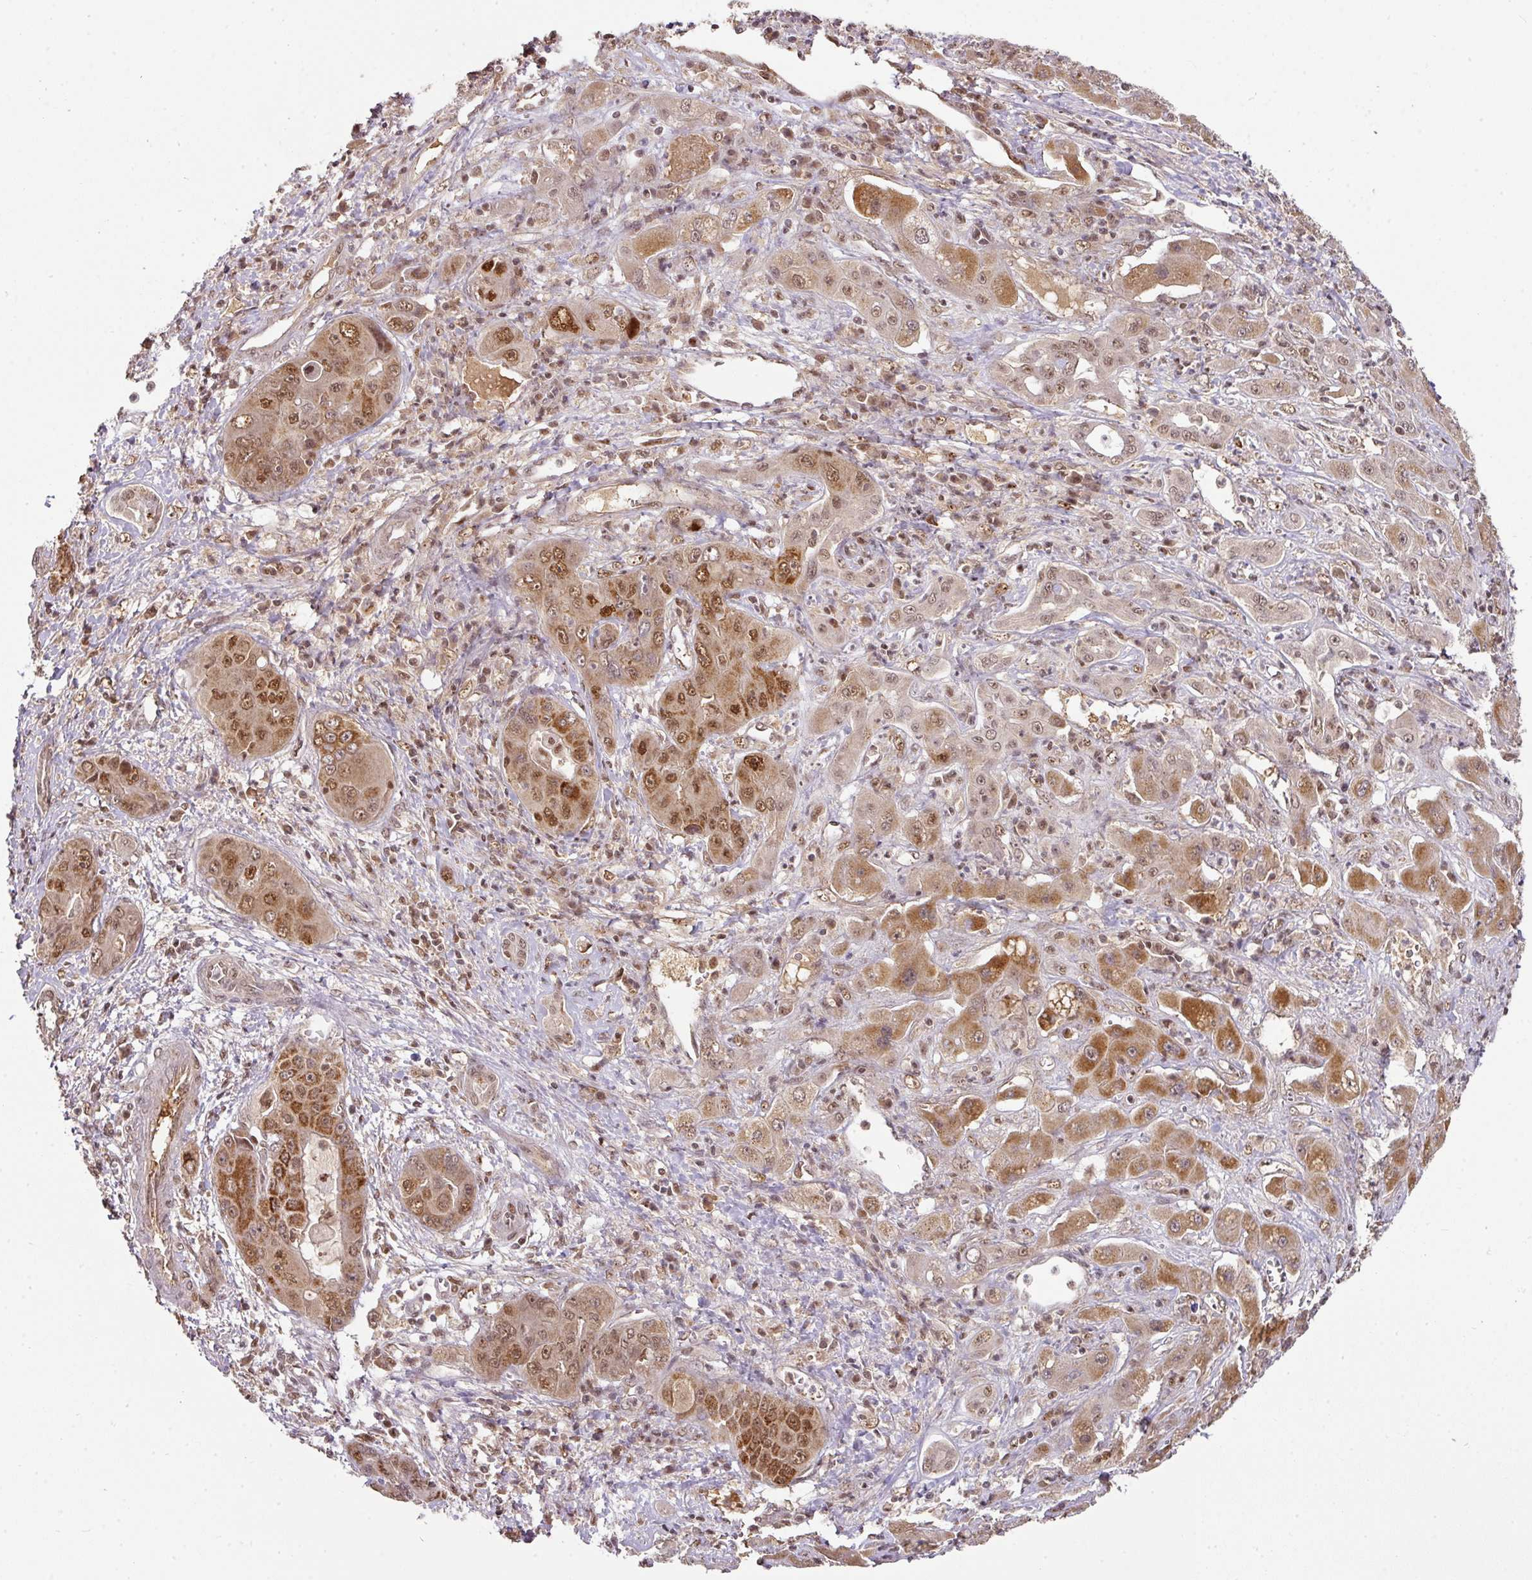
{"staining": {"intensity": "moderate", "quantity": ">75%", "location": "cytoplasmic/membranous,nuclear"}, "tissue": "liver cancer", "cell_type": "Tumor cells", "image_type": "cancer", "snomed": [{"axis": "morphology", "description": "Cholangiocarcinoma"}, {"axis": "topography", "description": "Liver"}], "caption": "Tumor cells display medium levels of moderate cytoplasmic/membranous and nuclear staining in about >75% of cells in liver cholangiocarcinoma. (Brightfield microscopy of DAB IHC at high magnification).", "gene": "RANBP9", "patient": {"sex": "male", "age": 67}}